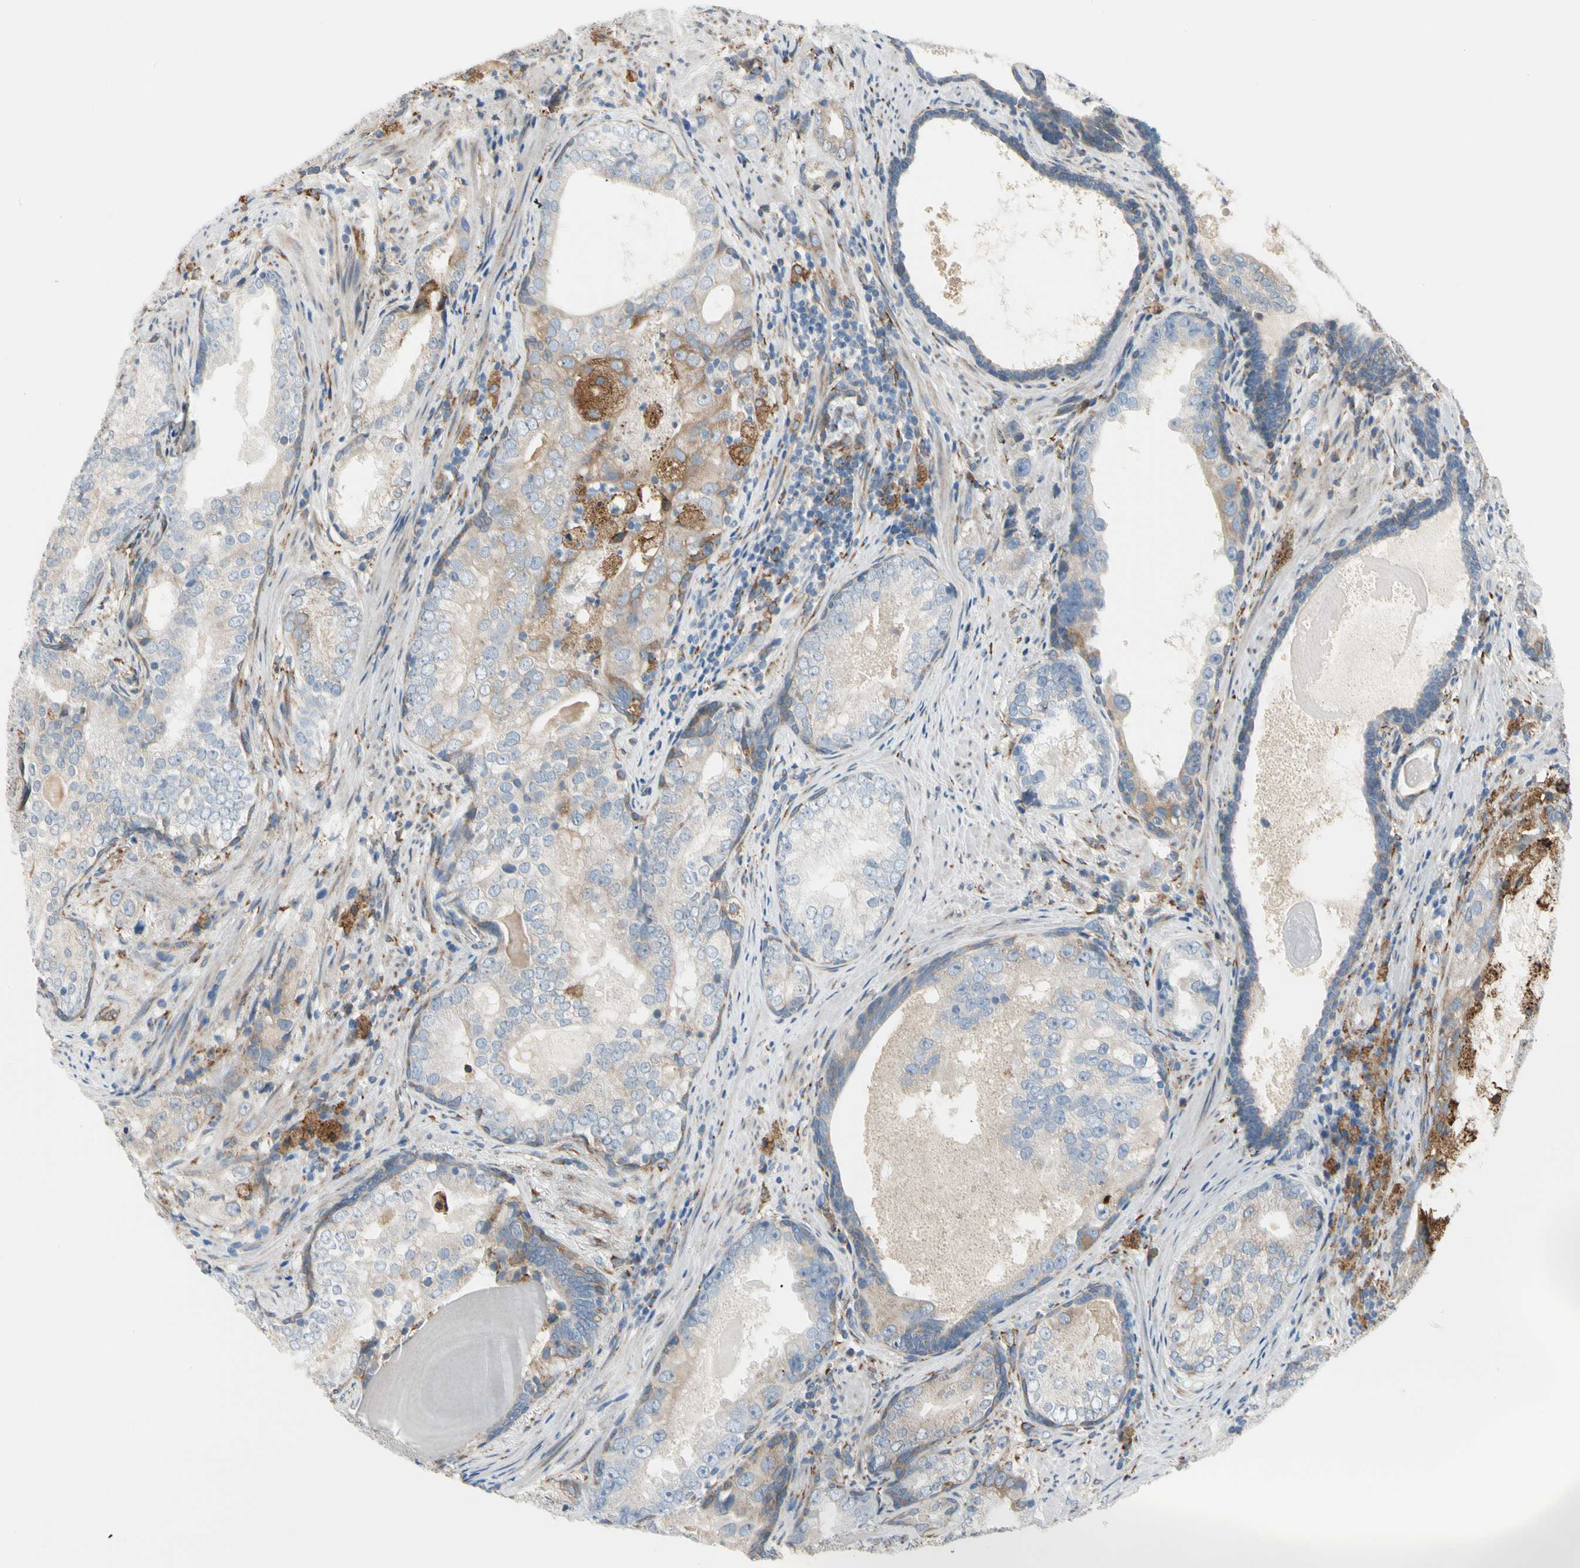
{"staining": {"intensity": "weak", "quantity": "25%-75%", "location": "cytoplasmic/membranous"}, "tissue": "prostate cancer", "cell_type": "Tumor cells", "image_type": "cancer", "snomed": [{"axis": "morphology", "description": "Adenocarcinoma, High grade"}, {"axis": "topography", "description": "Prostate"}], "caption": "This image shows prostate cancer (high-grade adenocarcinoma) stained with immunohistochemistry to label a protein in brown. The cytoplasmic/membranous of tumor cells show weak positivity for the protein. Nuclei are counter-stained blue.", "gene": "LRPAP1", "patient": {"sex": "male", "age": 66}}